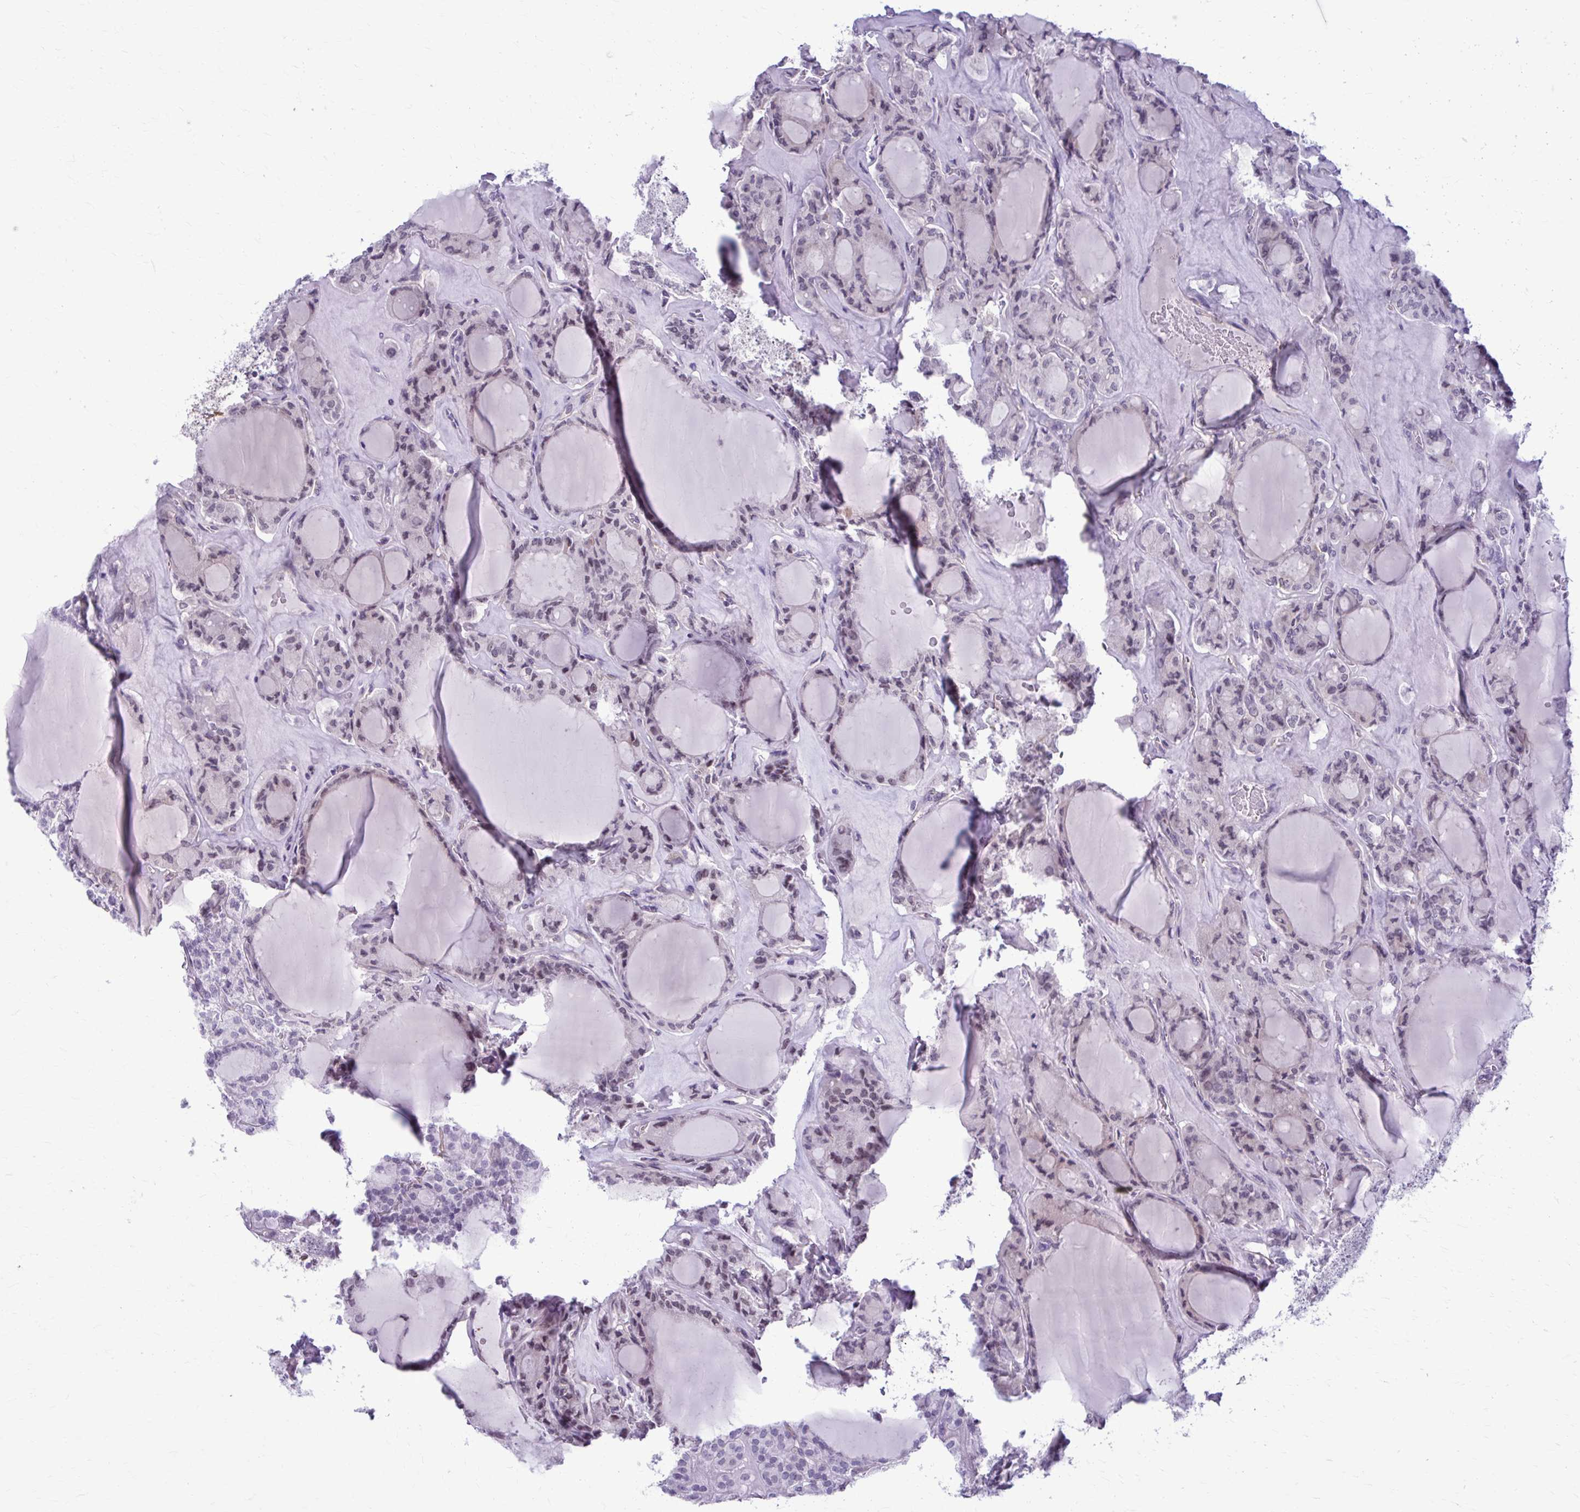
{"staining": {"intensity": "negative", "quantity": "none", "location": "none"}, "tissue": "thyroid cancer", "cell_type": "Tumor cells", "image_type": "cancer", "snomed": [{"axis": "morphology", "description": "Follicular adenoma carcinoma, NOS"}, {"axis": "topography", "description": "Thyroid gland"}], "caption": "Tumor cells are negative for protein expression in human thyroid follicular adenoma carcinoma.", "gene": "NUMBL", "patient": {"sex": "female", "age": 63}}